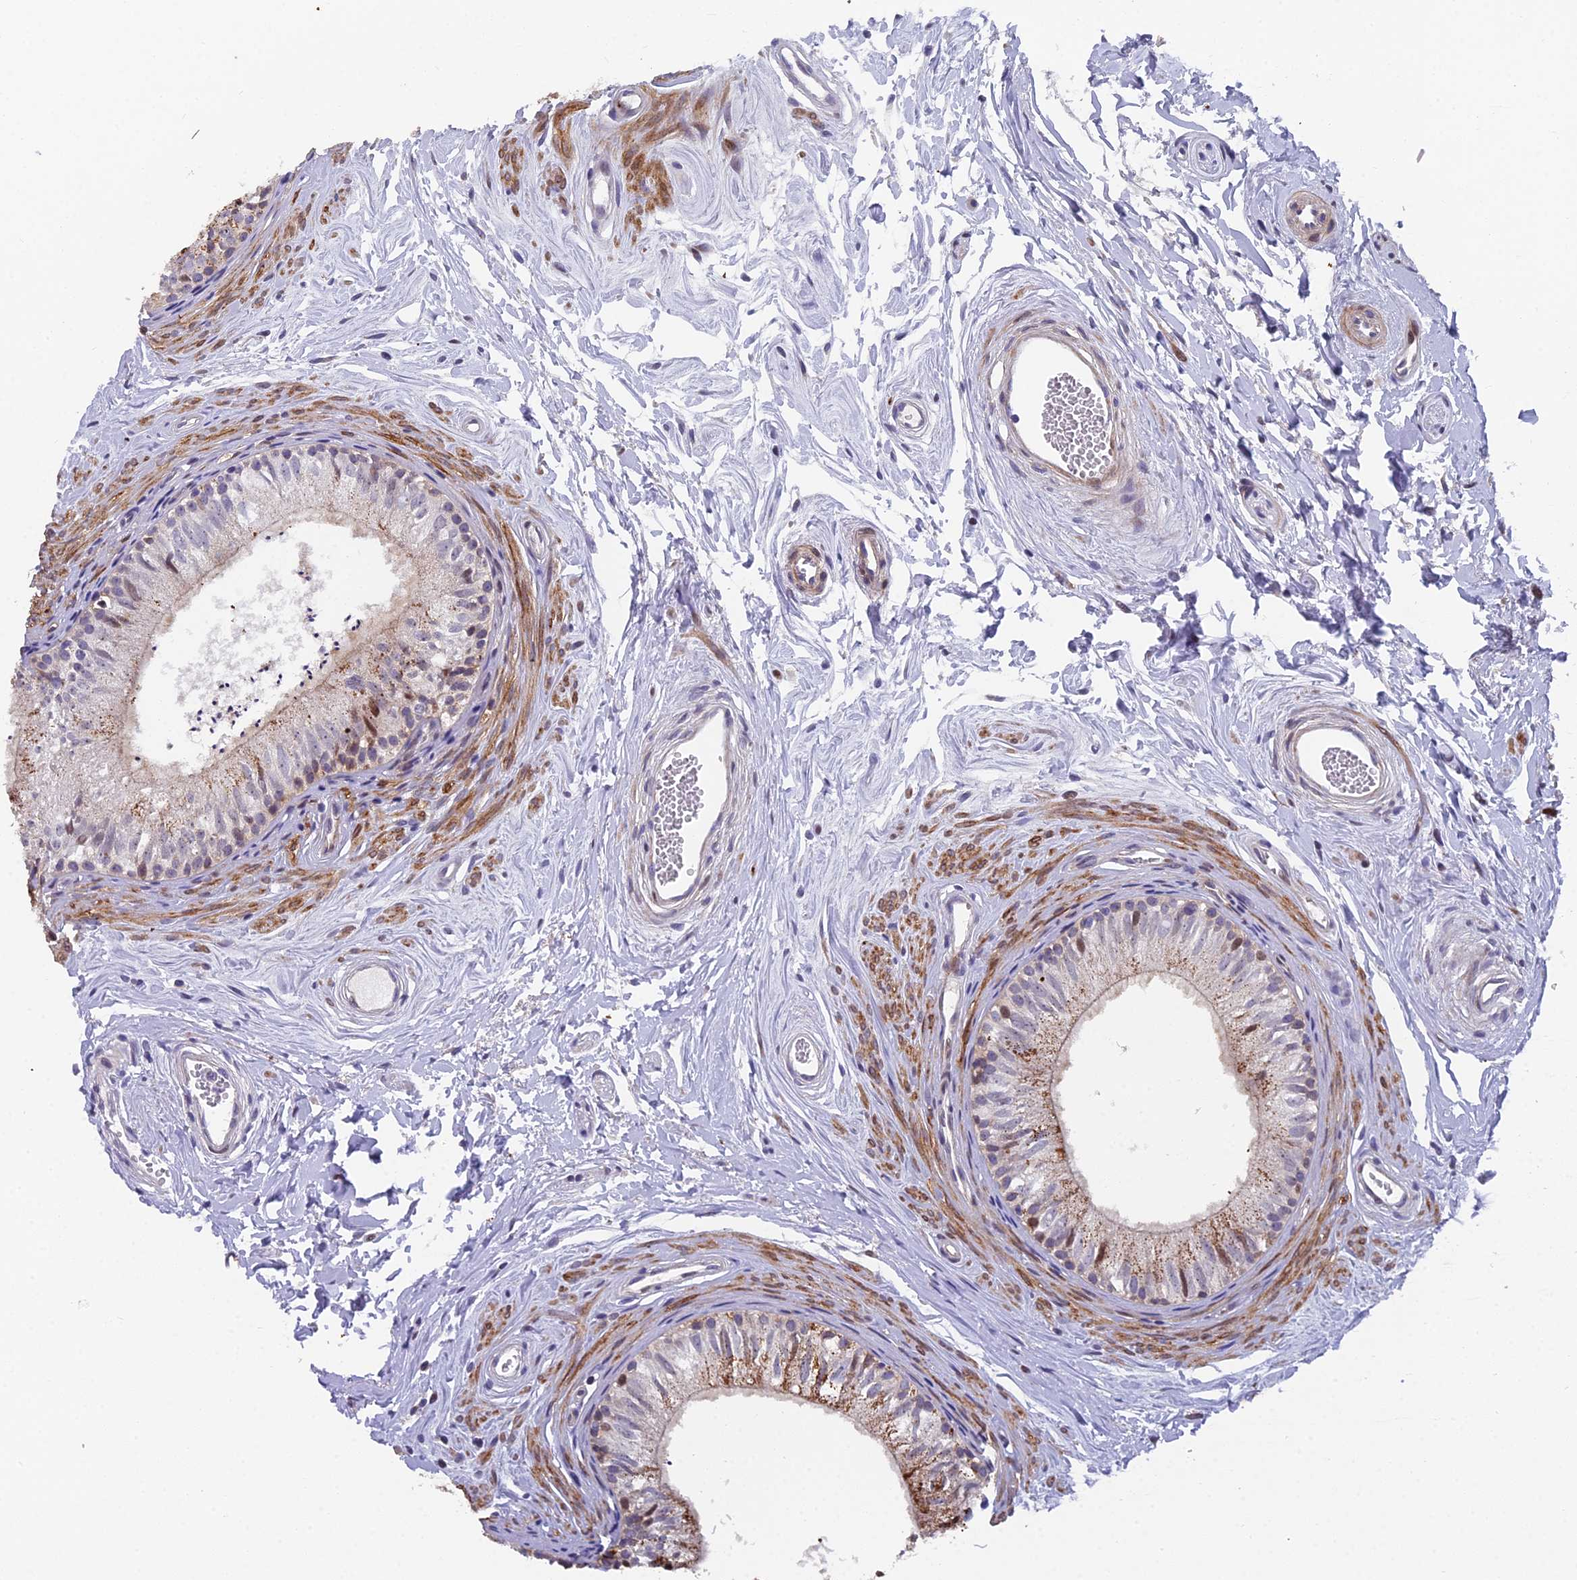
{"staining": {"intensity": "weak", "quantity": "25%-75%", "location": "cytoplasmic/membranous,nuclear"}, "tissue": "epididymis", "cell_type": "Glandular cells", "image_type": "normal", "snomed": [{"axis": "morphology", "description": "Normal tissue, NOS"}, {"axis": "topography", "description": "Epididymis"}], "caption": "Brown immunohistochemical staining in normal epididymis shows weak cytoplasmic/membranous,nuclear staining in approximately 25%-75% of glandular cells.", "gene": "RAB28", "patient": {"sex": "male", "age": 56}}